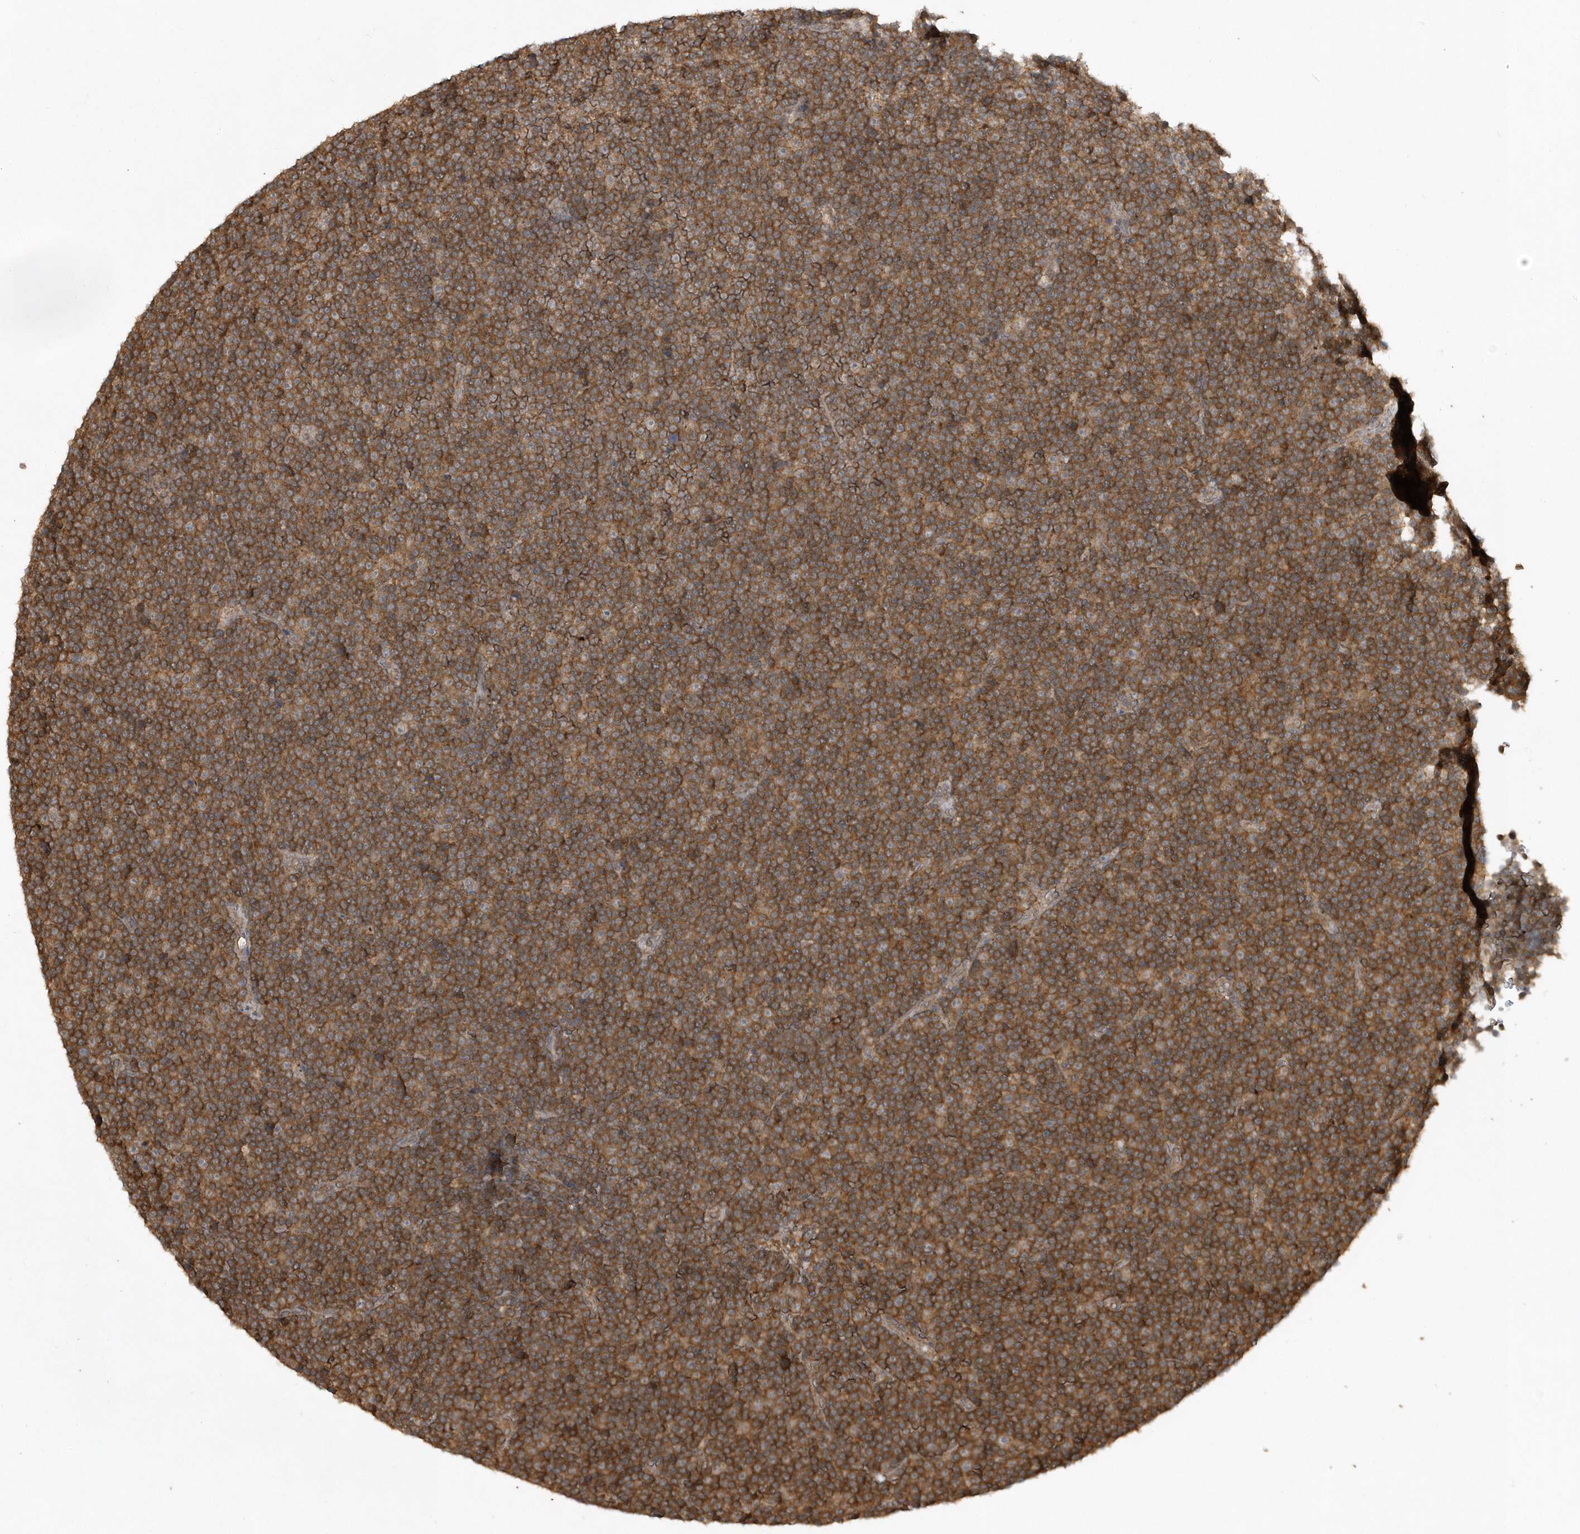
{"staining": {"intensity": "moderate", "quantity": ">75%", "location": "cytoplasmic/membranous"}, "tissue": "lymphoma", "cell_type": "Tumor cells", "image_type": "cancer", "snomed": [{"axis": "morphology", "description": "Malignant lymphoma, non-Hodgkin's type, Low grade"}, {"axis": "topography", "description": "Lymph node"}], "caption": "Immunohistochemistry (IHC) of human low-grade malignant lymphoma, non-Hodgkin's type reveals medium levels of moderate cytoplasmic/membranous positivity in about >75% of tumor cells. The staining is performed using DAB (3,3'-diaminobenzidine) brown chromogen to label protein expression. The nuclei are counter-stained blue using hematoxylin.", "gene": "ACYP1", "patient": {"sex": "female", "age": 67}}